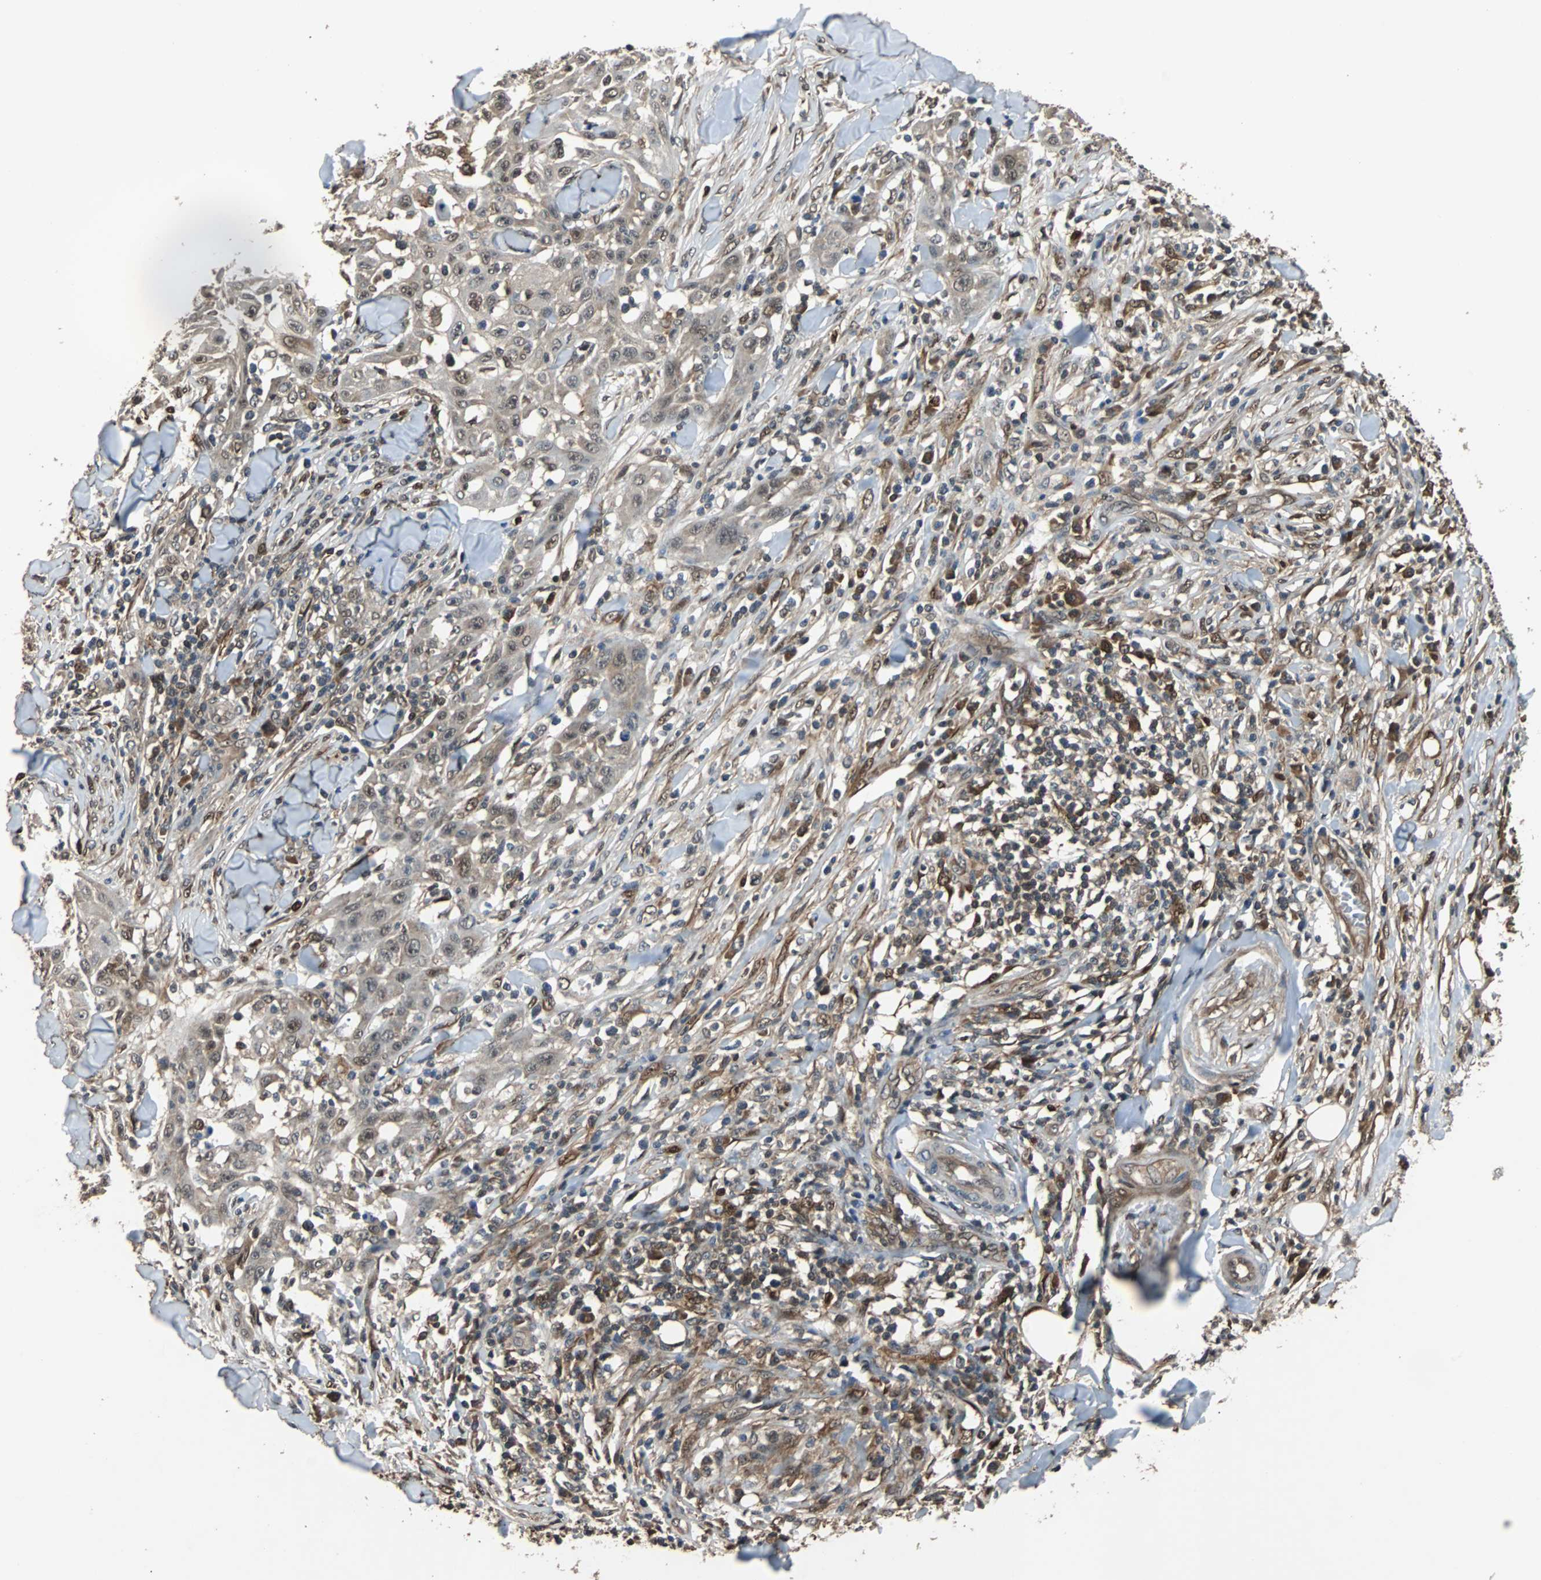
{"staining": {"intensity": "moderate", "quantity": "<25%", "location": "cytoplasmic/membranous"}, "tissue": "skin cancer", "cell_type": "Tumor cells", "image_type": "cancer", "snomed": [{"axis": "morphology", "description": "Squamous cell carcinoma, NOS"}, {"axis": "topography", "description": "Skin"}], "caption": "Tumor cells display low levels of moderate cytoplasmic/membranous expression in approximately <25% of cells in squamous cell carcinoma (skin).", "gene": "PRDX6", "patient": {"sex": "male", "age": 24}}